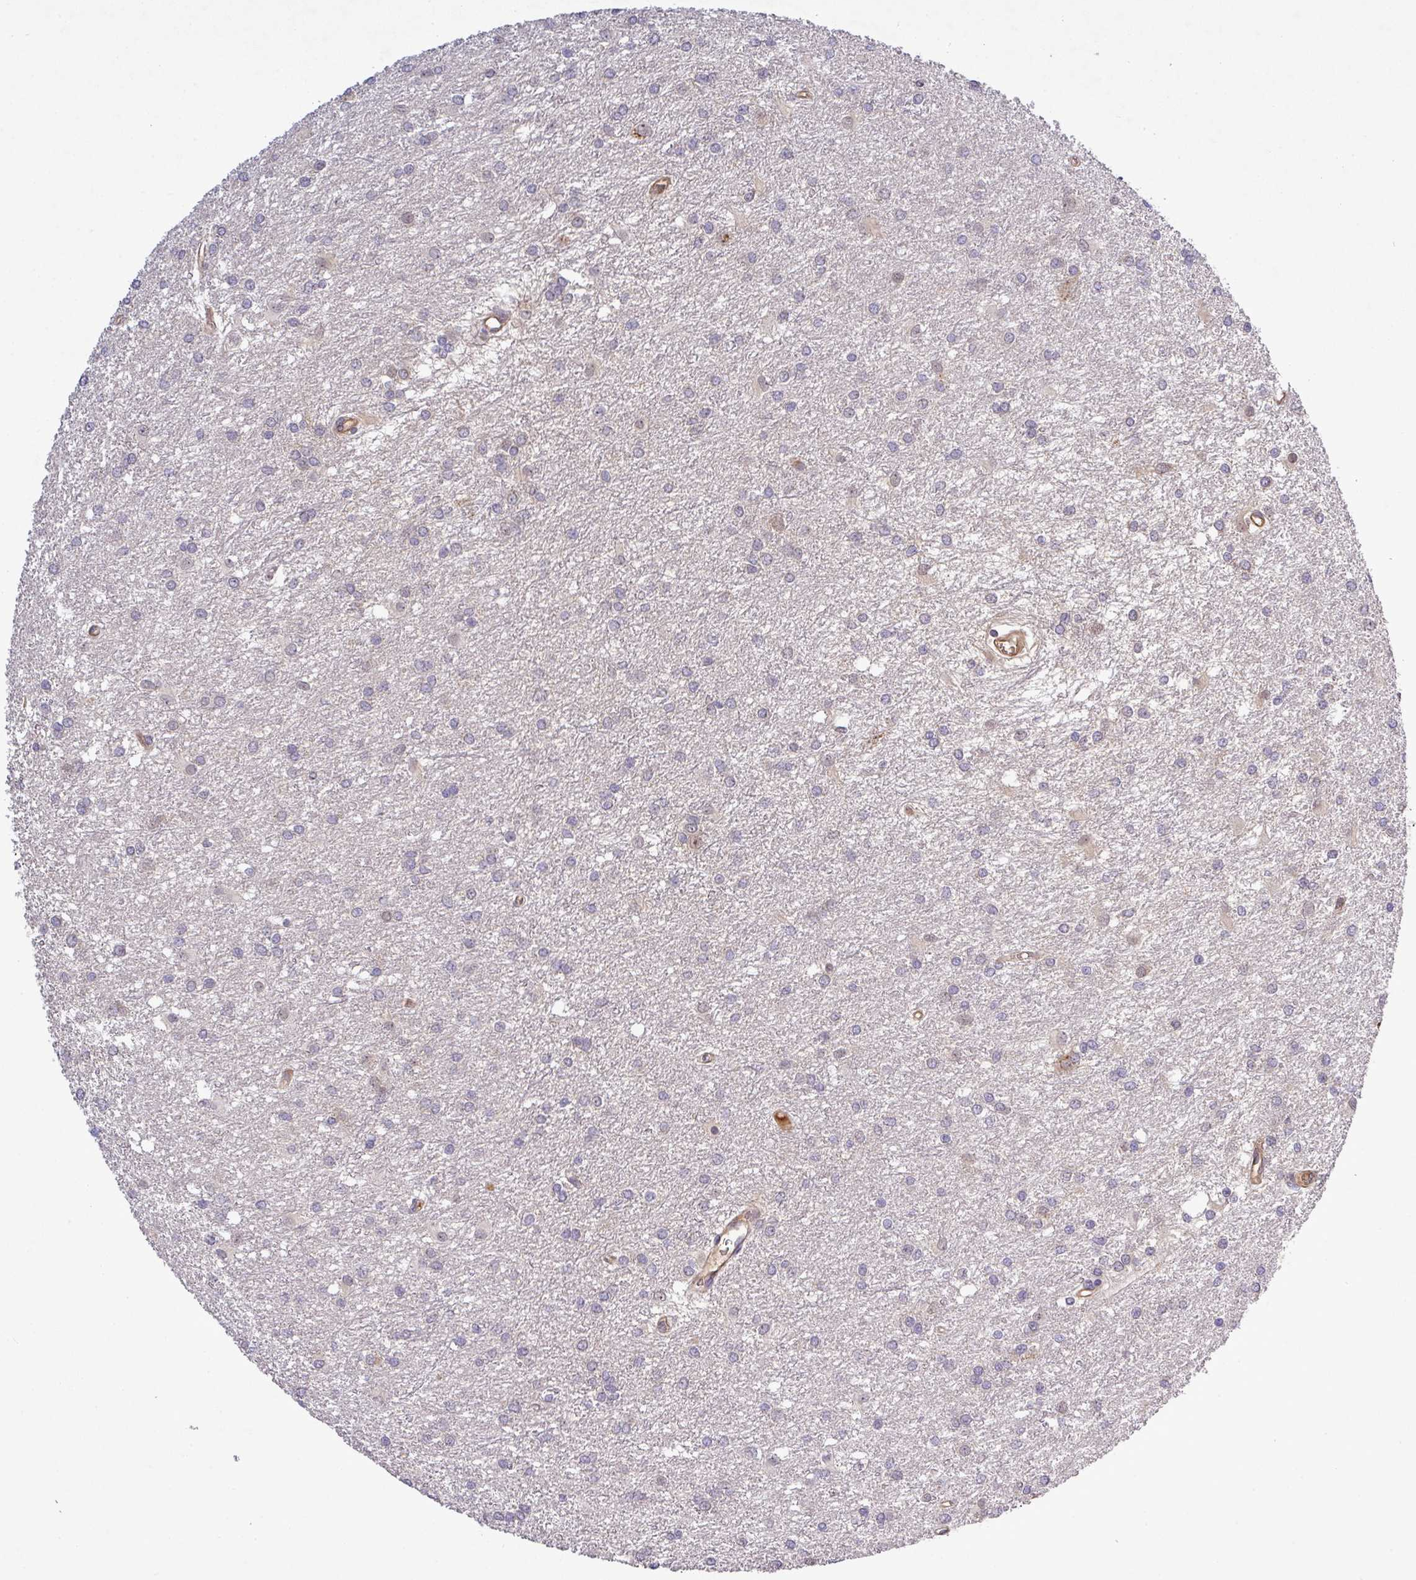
{"staining": {"intensity": "negative", "quantity": "none", "location": "none"}, "tissue": "glioma", "cell_type": "Tumor cells", "image_type": "cancer", "snomed": [{"axis": "morphology", "description": "Glioma, malignant, High grade"}, {"axis": "topography", "description": "Brain"}], "caption": "Glioma was stained to show a protein in brown. There is no significant positivity in tumor cells.", "gene": "PCDH1", "patient": {"sex": "female", "age": 50}}